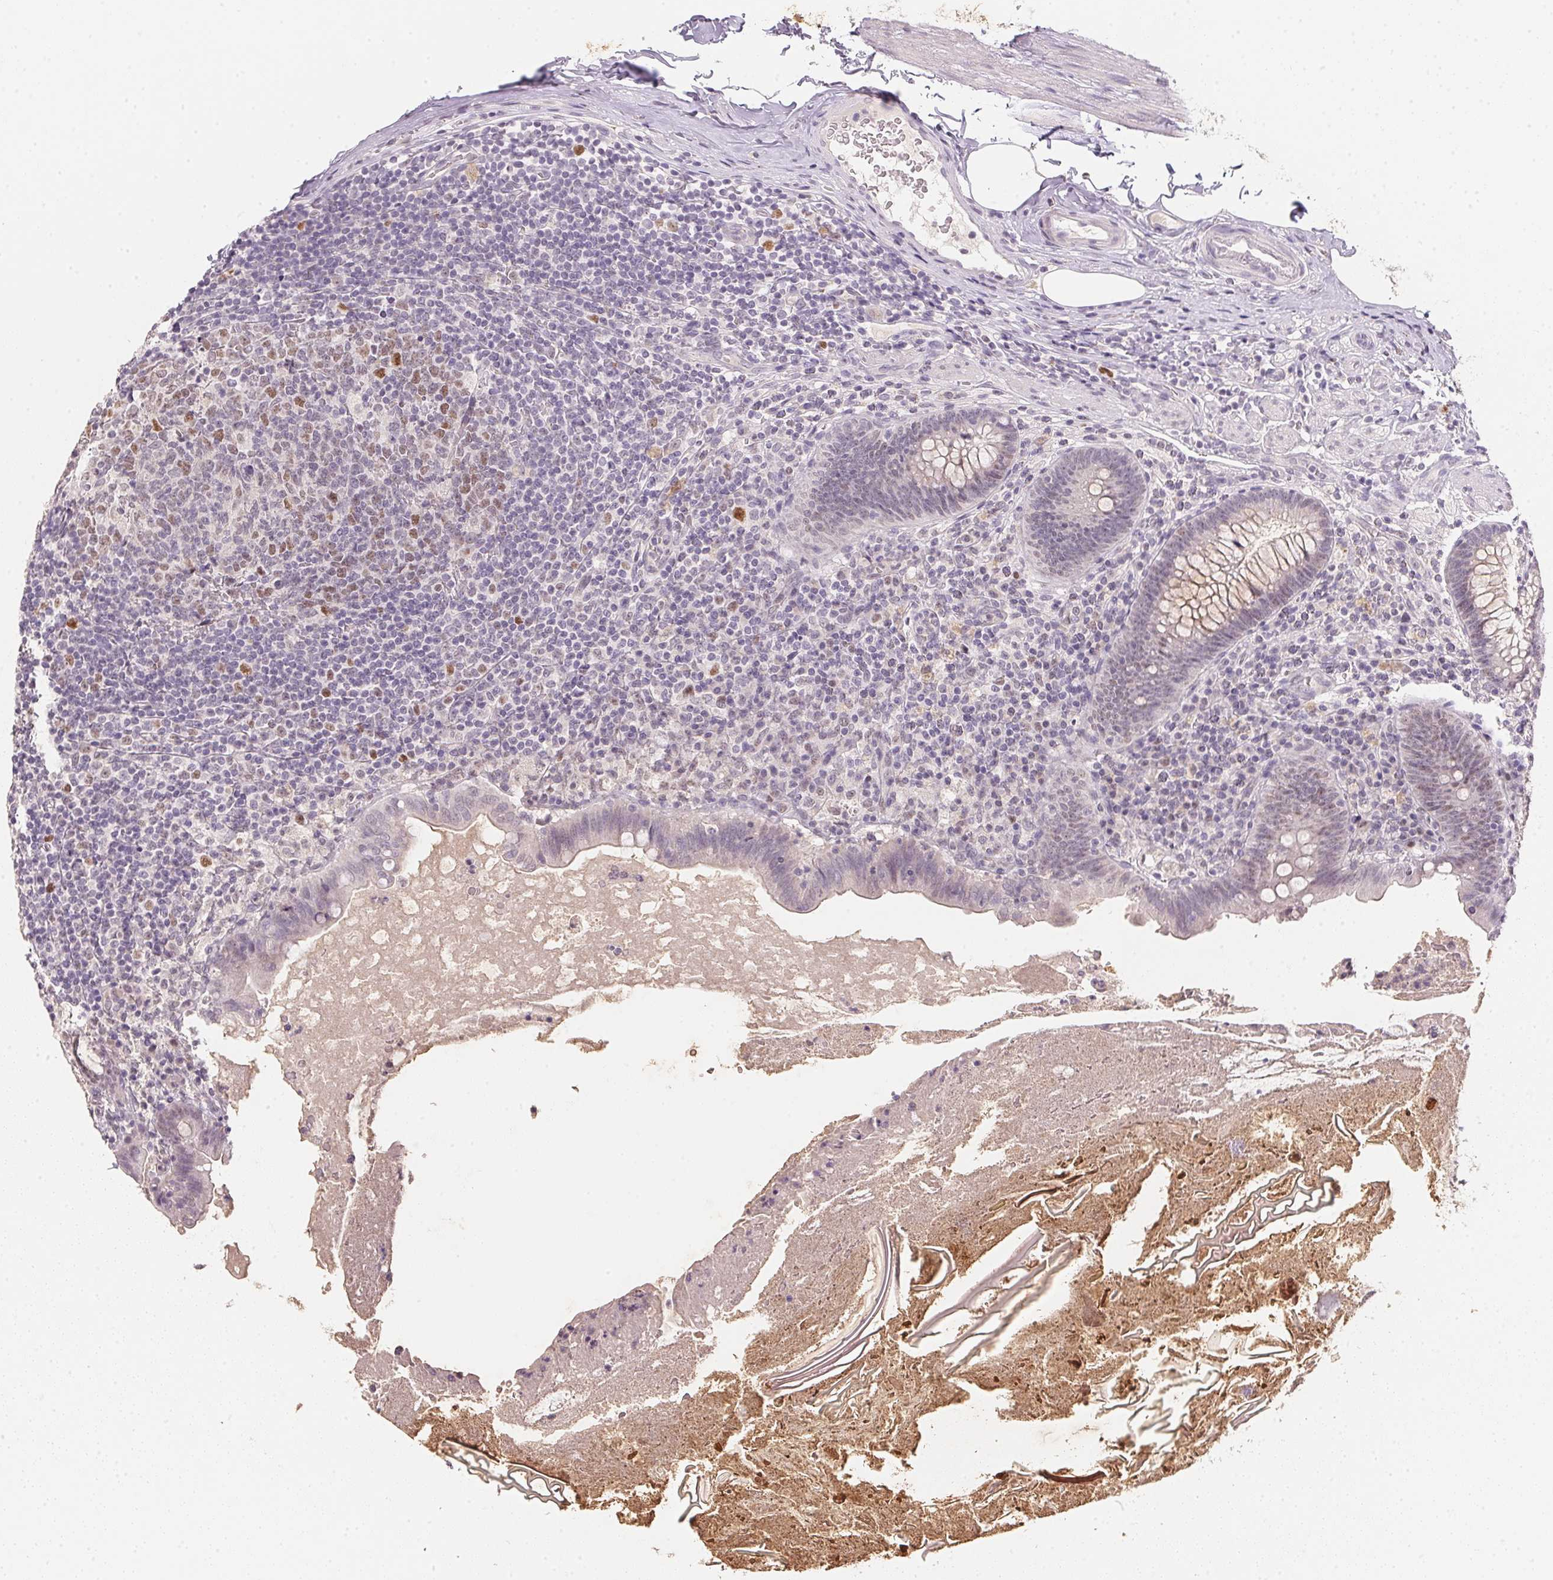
{"staining": {"intensity": "negative", "quantity": "none", "location": "none"}, "tissue": "appendix", "cell_type": "Glandular cells", "image_type": "normal", "snomed": [{"axis": "morphology", "description": "Normal tissue, NOS"}, {"axis": "topography", "description": "Appendix"}], "caption": "Immunohistochemical staining of unremarkable human appendix reveals no significant positivity in glandular cells.", "gene": "POLR3G", "patient": {"sex": "male", "age": 47}}